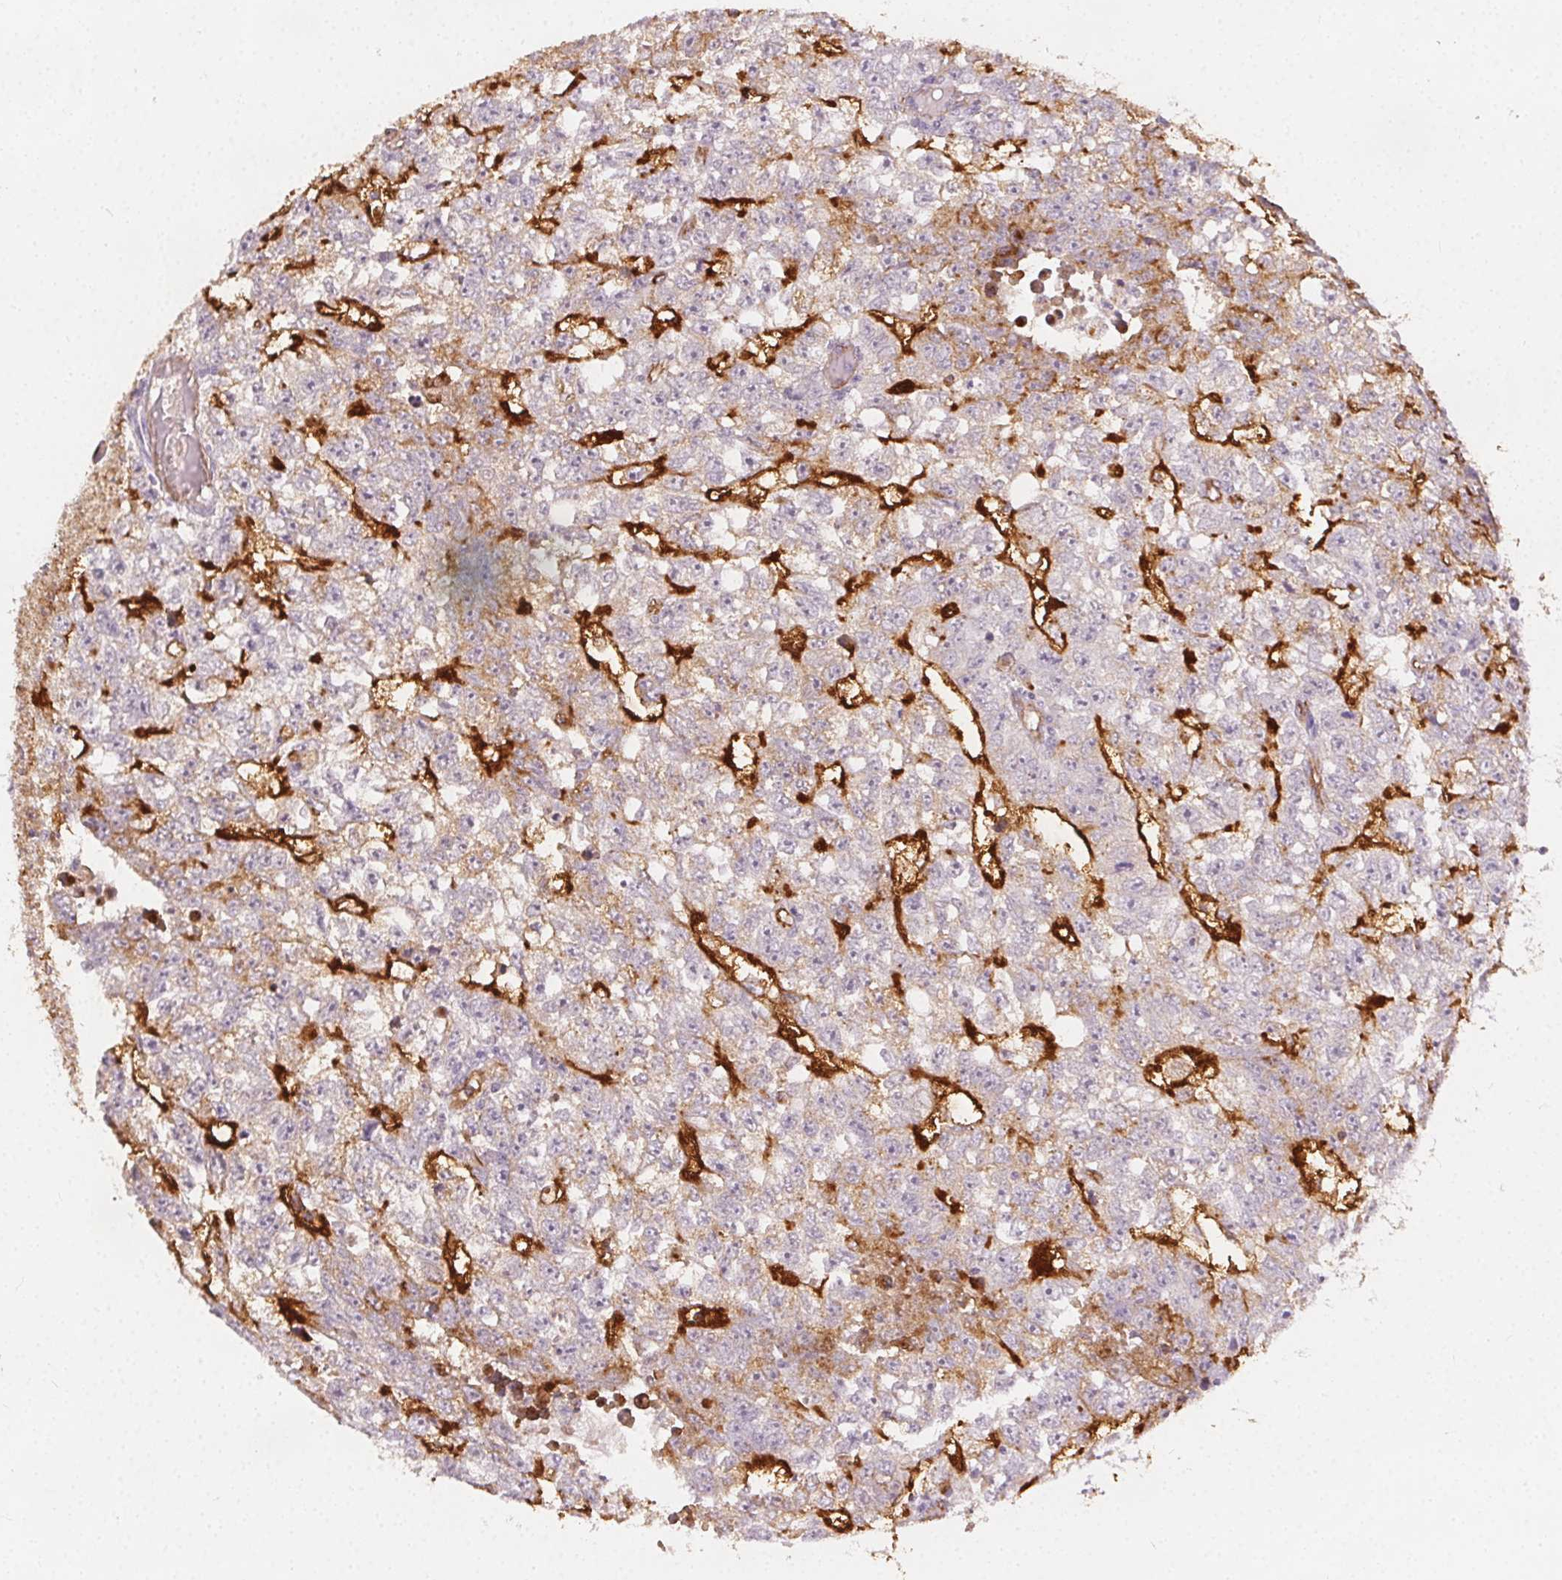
{"staining": {"intensity": "negative", "quantity": "none", "location": "none"}, "tissue": "testis cancer", "cell_type": "Tumor cells", "image_type": "cancer", "snomed": [{"axis": "morphology", "description": "Carcinoma, Embryonal, NOS"}, {"axis": "morphology", "description": "Teratoma, malignant, NOS"}, {"axis": "topography", "description": "Testis"}], "caption": "The histopathology image displays no significant expression in tumor cells of testis cancer (malignant teratoma).", "gene": "PODXL", "patient": {"sex": "male", "age": 24}}